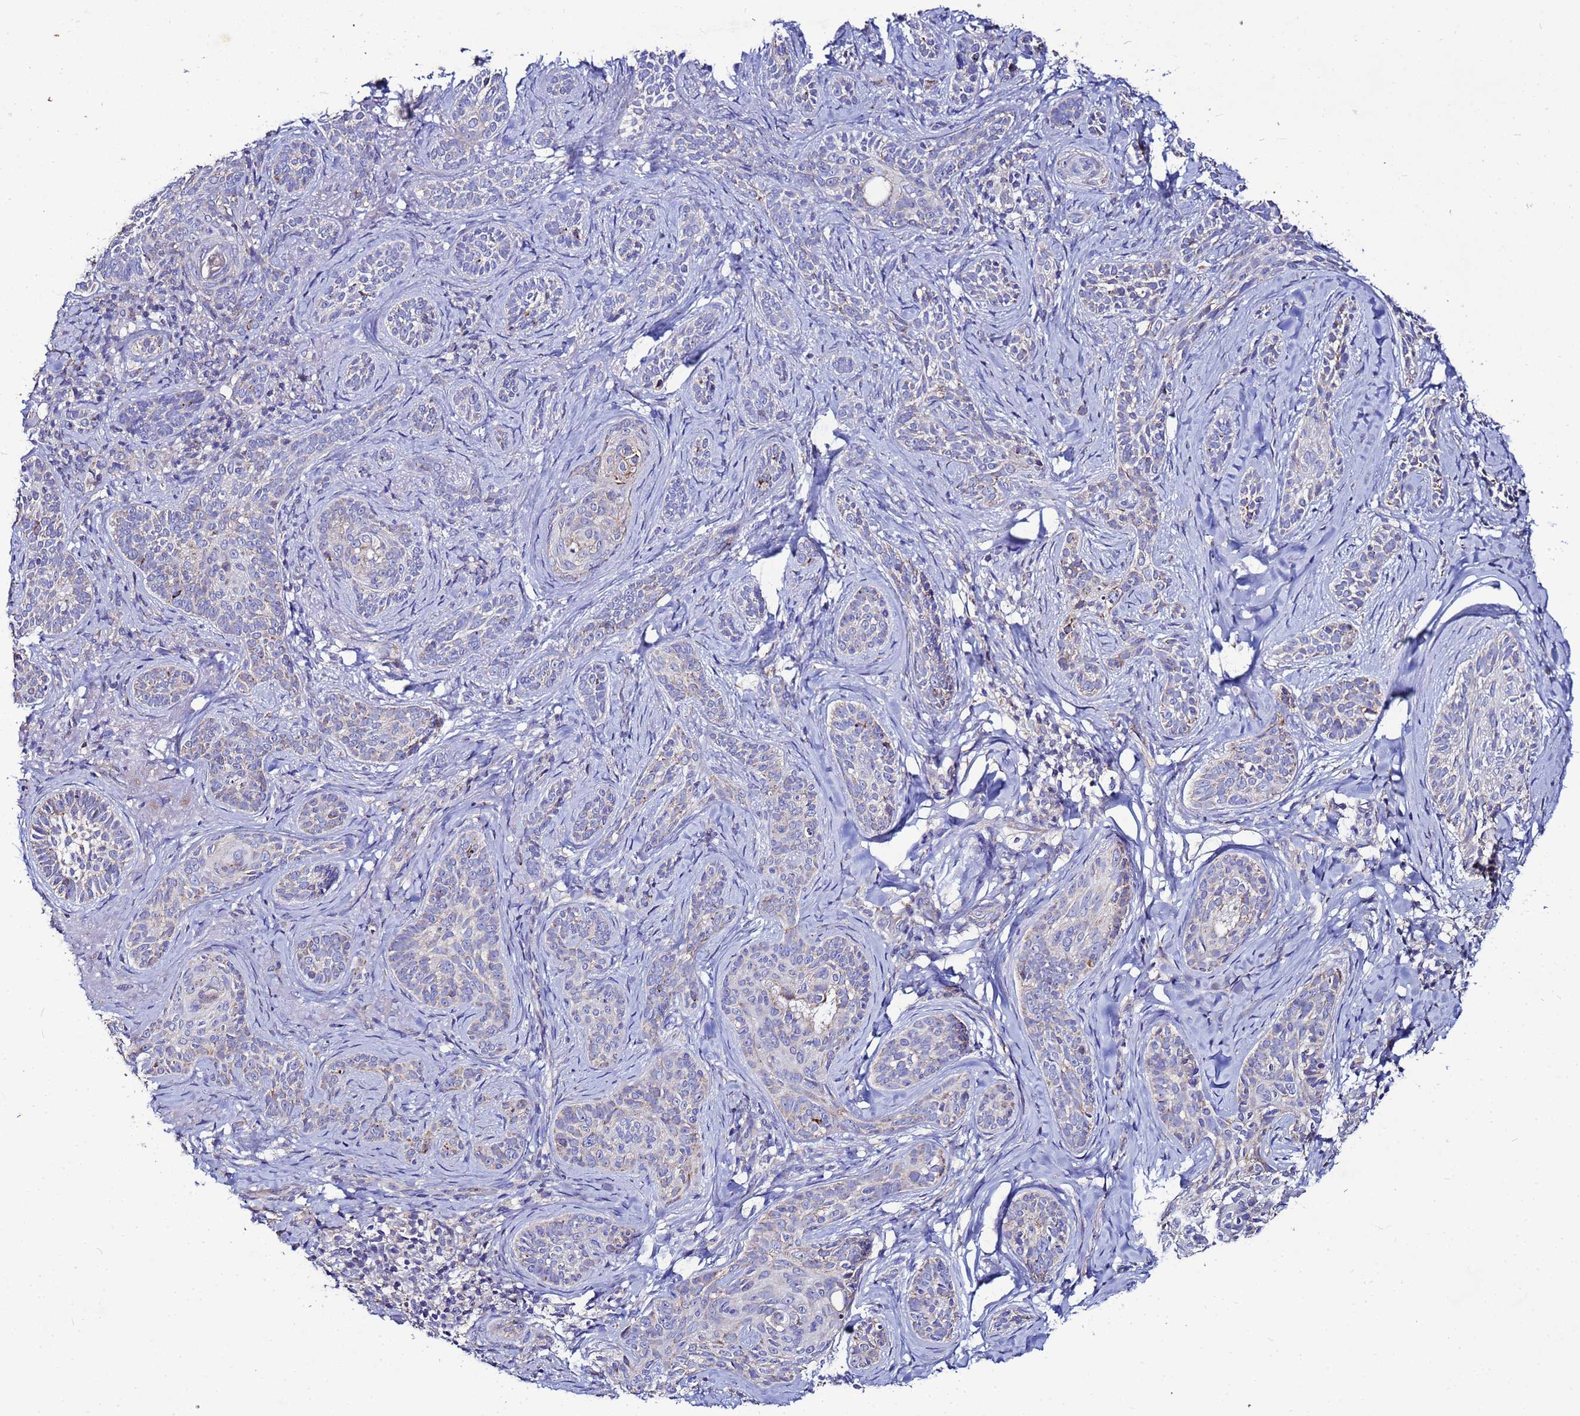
{"staining": {"intensity": "weak", "quantity": "<25%", "location": "cytoplasmic/membranous"}, "tissue": "skin cancer", "cell_type": "Tumor cells", "image_type": "cancer", "snomed": [{"axis": "morphology", "description": "Basal cell carcinoma"}, {"axis": "topography", "description": "Skin"}], "caption": "An image of basal cell carcinoma (skin) stained for a protein reveals no brown staining in tumor cells. Brightfield microscopy of immunohistochemistry stained with DAB (brown) and hematoxylin (blue), captured at high magnification.", "gene": "FAHD2A", "patient": {"sex": "male", "age": 71}}